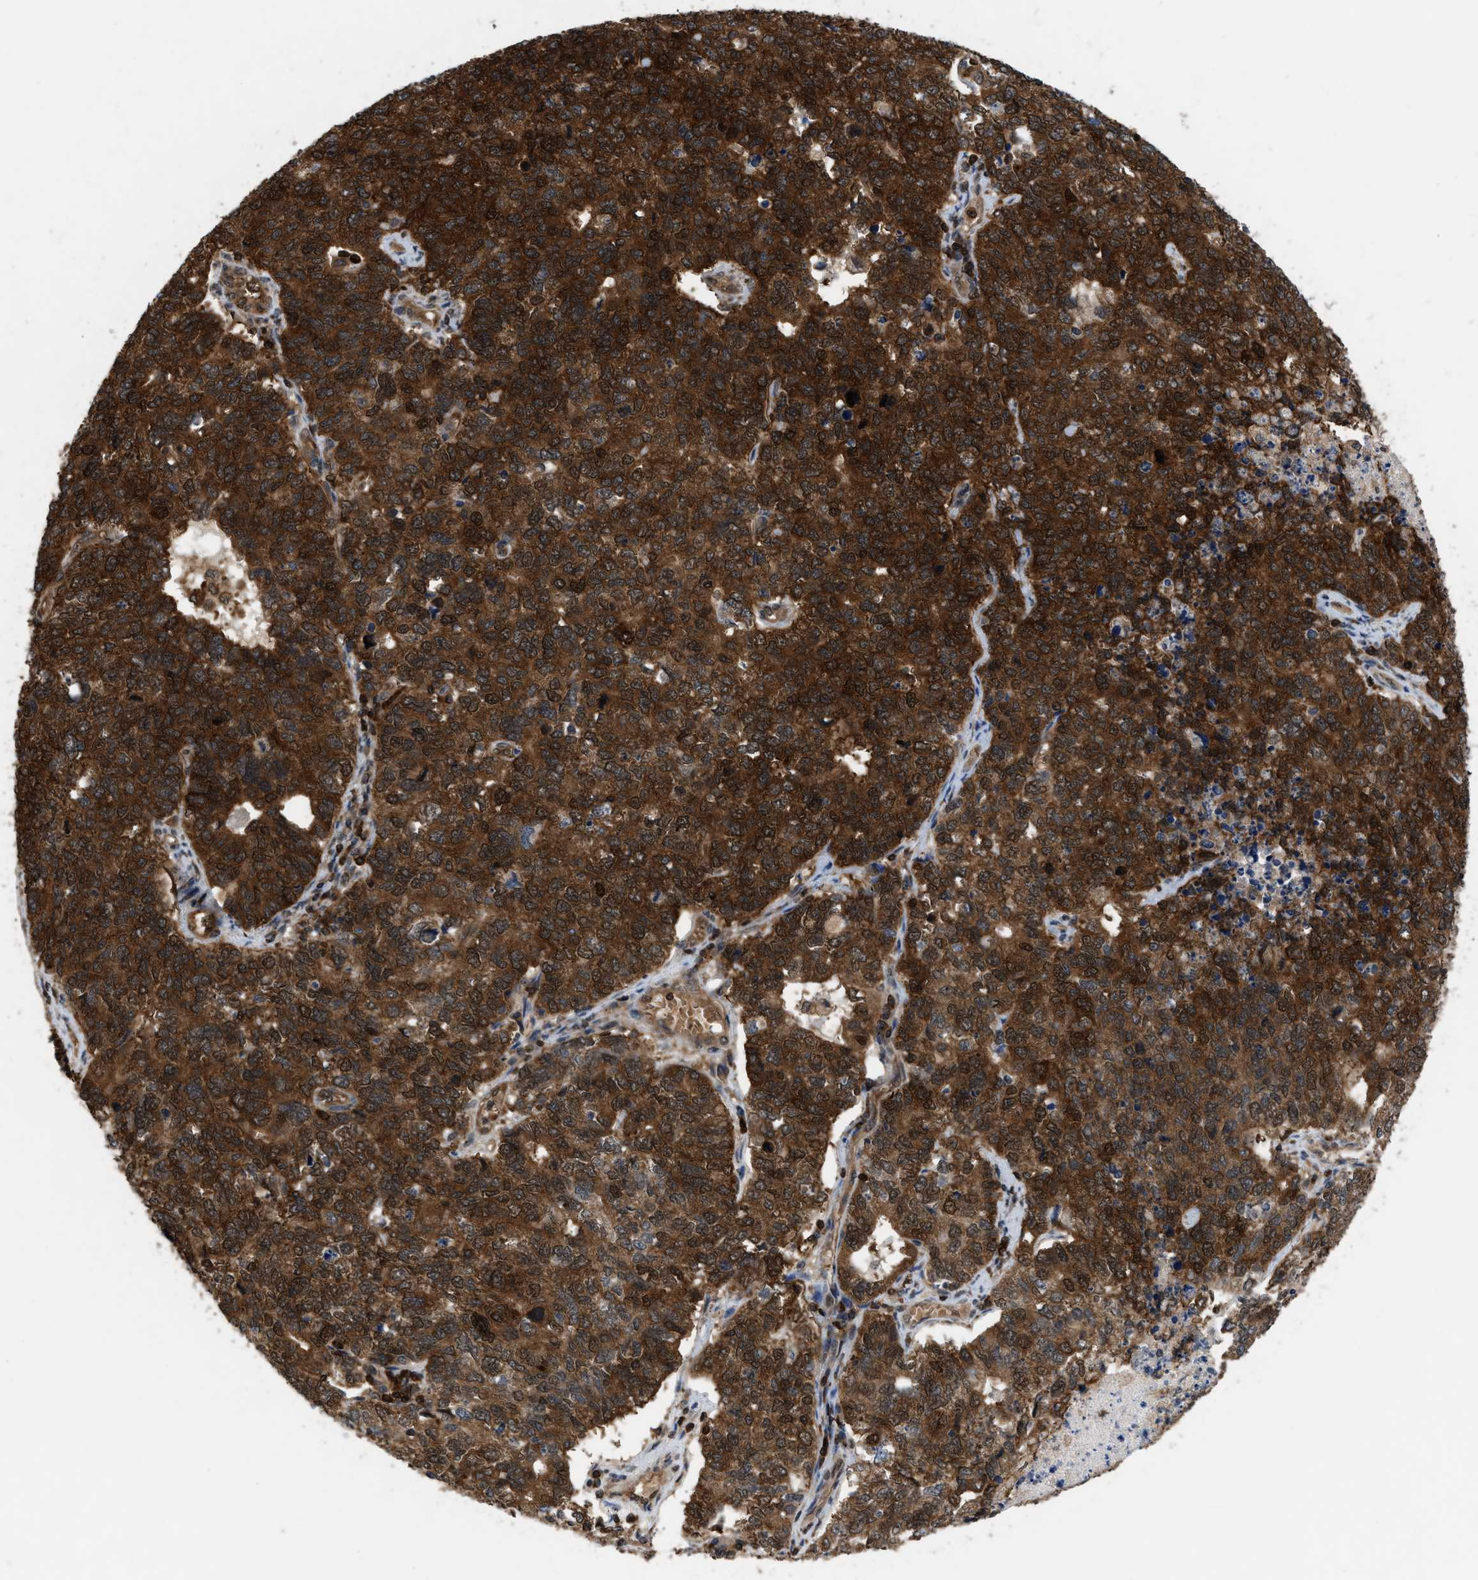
{"staining": {"intensity": "strong", "quantity": ">75%", "location": "cytoplasmic/membranous,nuclear"}, "tissue": "cervical cancer", "cell_type": "Tumor cells", "image_type": "cancer", "snomed": [{"axis": "morphology", "description": "Squamous cell carcinoma, NOS"}, {"axis": "topography", "description": "Cervix"}], "caption": "Cervical cancer stained with DAB immunohistochemistry (IHC) exhibits high levels of strong cytoplasmic/membranous and nuclear expression in approximately >75% of tumor cells.", "gene": "OXSR1", "patient": {"sex": "female", "age": 63}}